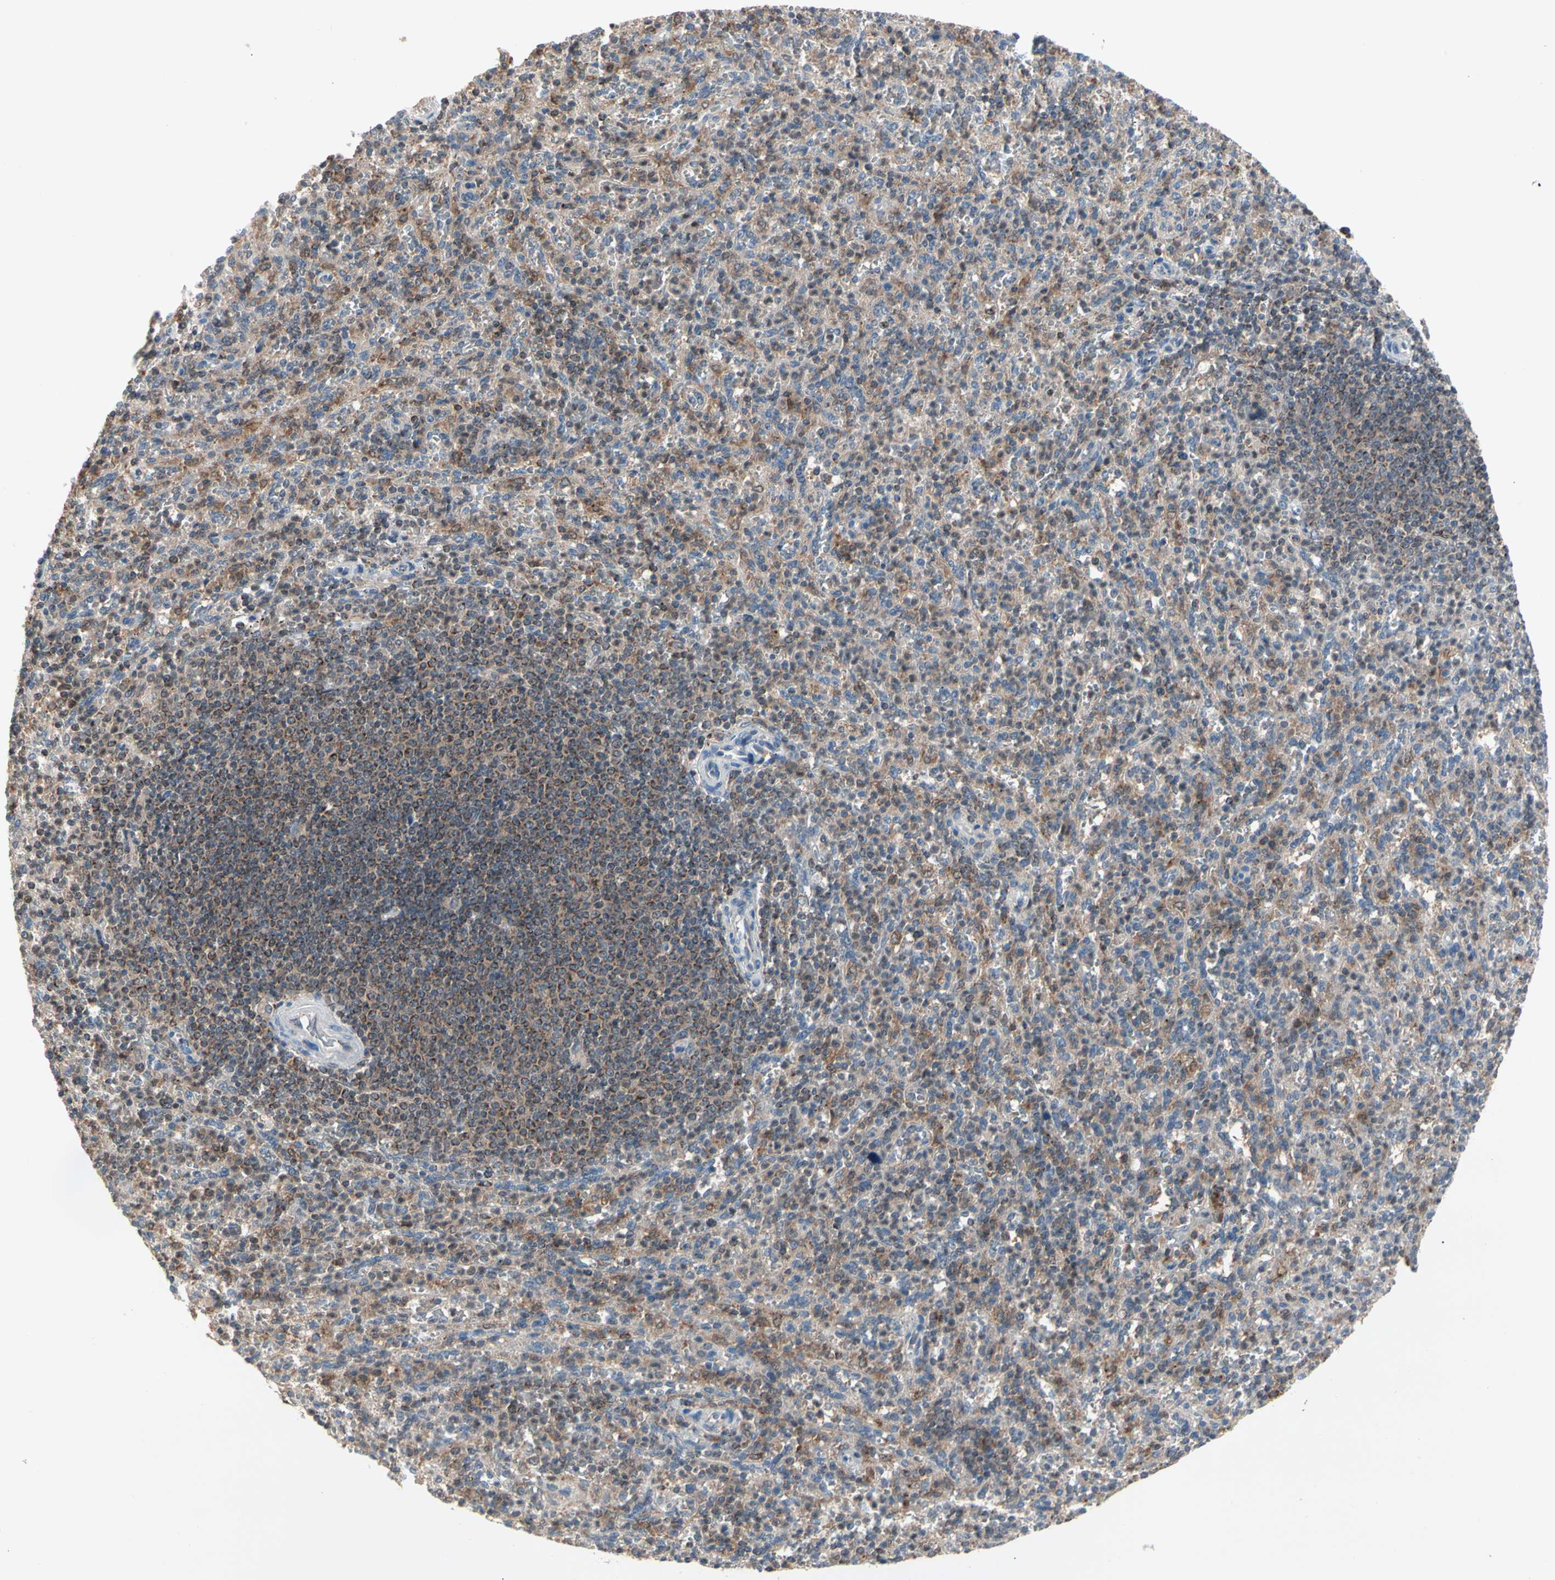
{"staining": {"intensity": "weak", "quantity": "<25%", "location": "cytoplasmic/membranous"}, "tissue": "spleen", "cell_type": "Cells in red pulp", "image_type": "normal", "snomed": [{"axis": "morphology", "description": "Normal tissue, NOS"}, {"axis": "topography", "description": "Spleen"}], "caption": "This is a photomicrograph of IHC staining of unremarkable spleen, which shows no staining in cells in red pulp.", "gene": "MTHFS", "patient": {"sex": "male", "age": 36}}